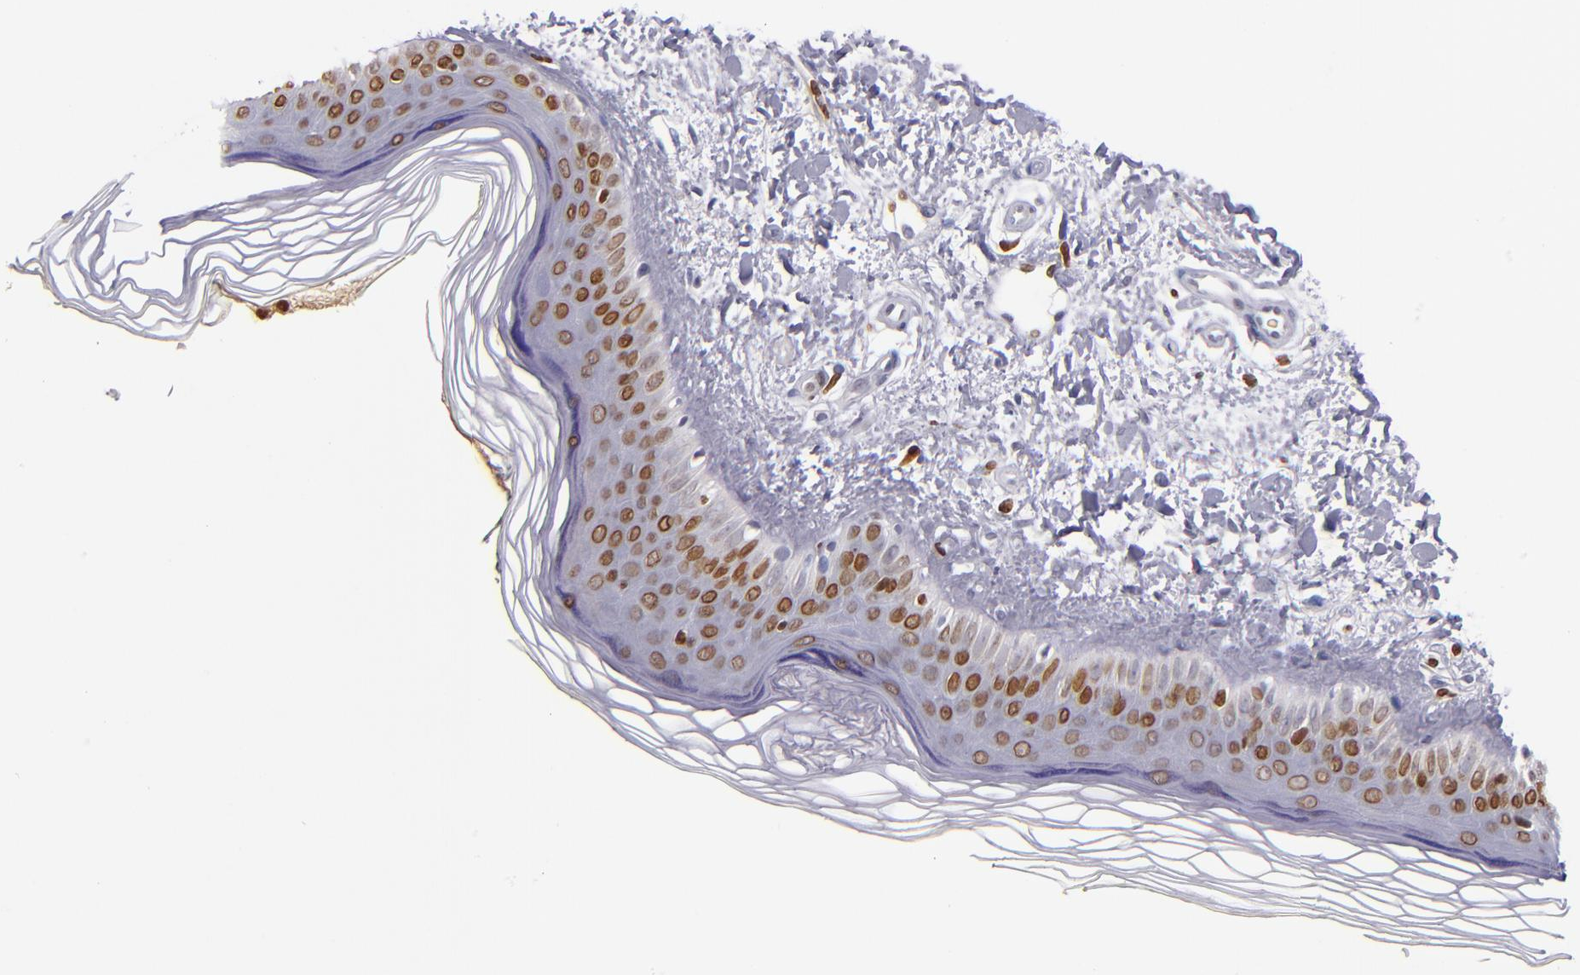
{"staining": {"intensity": "negative", "quantity": "none", "location": "none"}, "tissue": "skin", "cell_type": "Fibroblasts", "image_type": "normal", "snomed": [{"axis": "morphology", "description": "Normal tissue, NOS"}, {"axis": "topography", "description": "Skin"}], "caption": "A histopathology image of skin stained for a protein displays no brown staining in fibroblasts.", "gene": "CDKL5", "patient": {"sex": "female", "age": 19}}